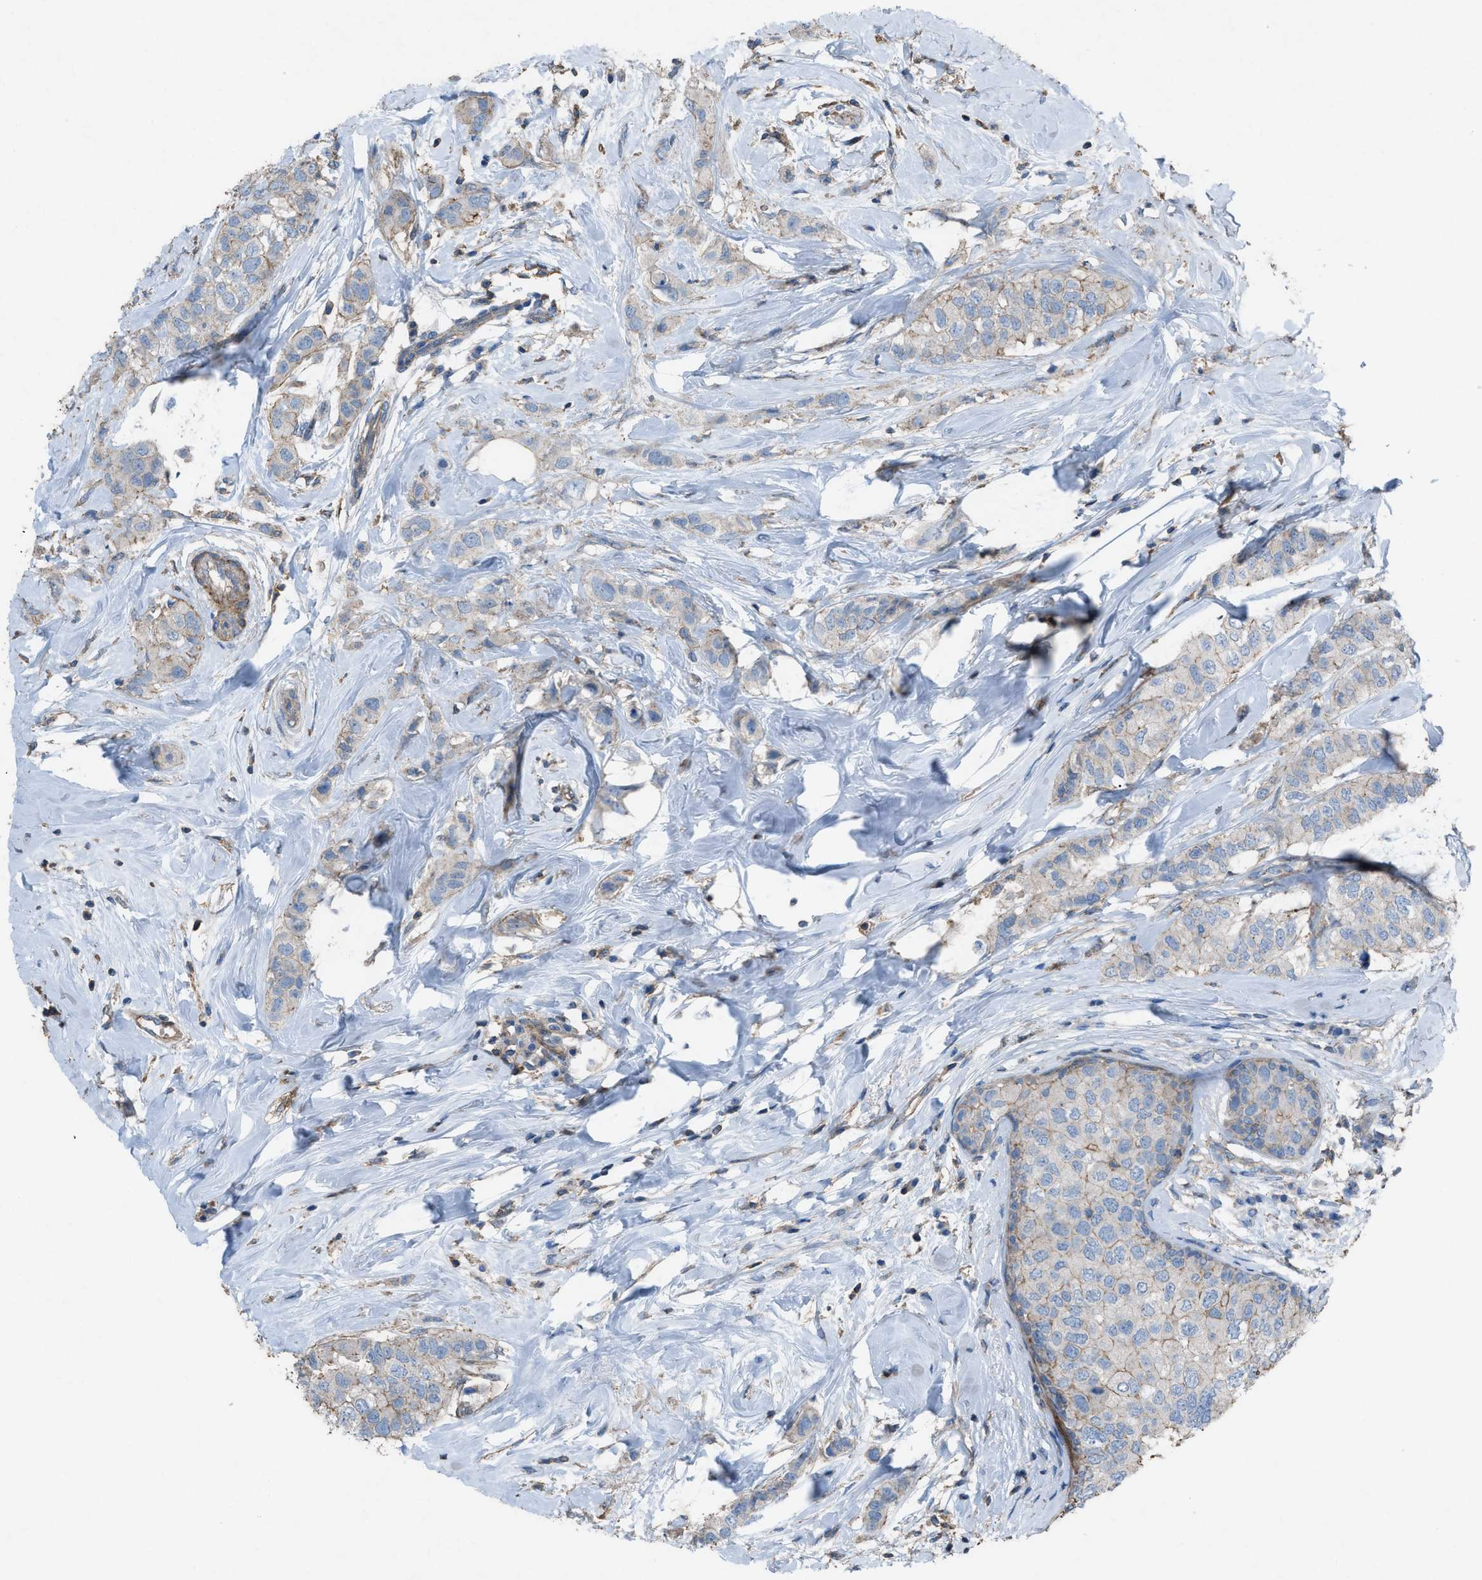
{"staining": {"intensity": "weak", "quantity": ">75%", "location": "cytoplasmic/membranous"}, "tissue": "breast cancer", "cell_type": "Tumor cells", "image_type": "cancer", "snomed": [{"axis": "morphology", "description": "Duct carcinoma"}, {"axis": "topography", "description": "Breast"}], "caption": "Immunohistochemical staining of human breast cancer reveals weak cytoplasmic/membranous protein expression in about >75% of tumor cells.", "gene": "NCK2", "patient": {"sex": "female", "age": 50}}